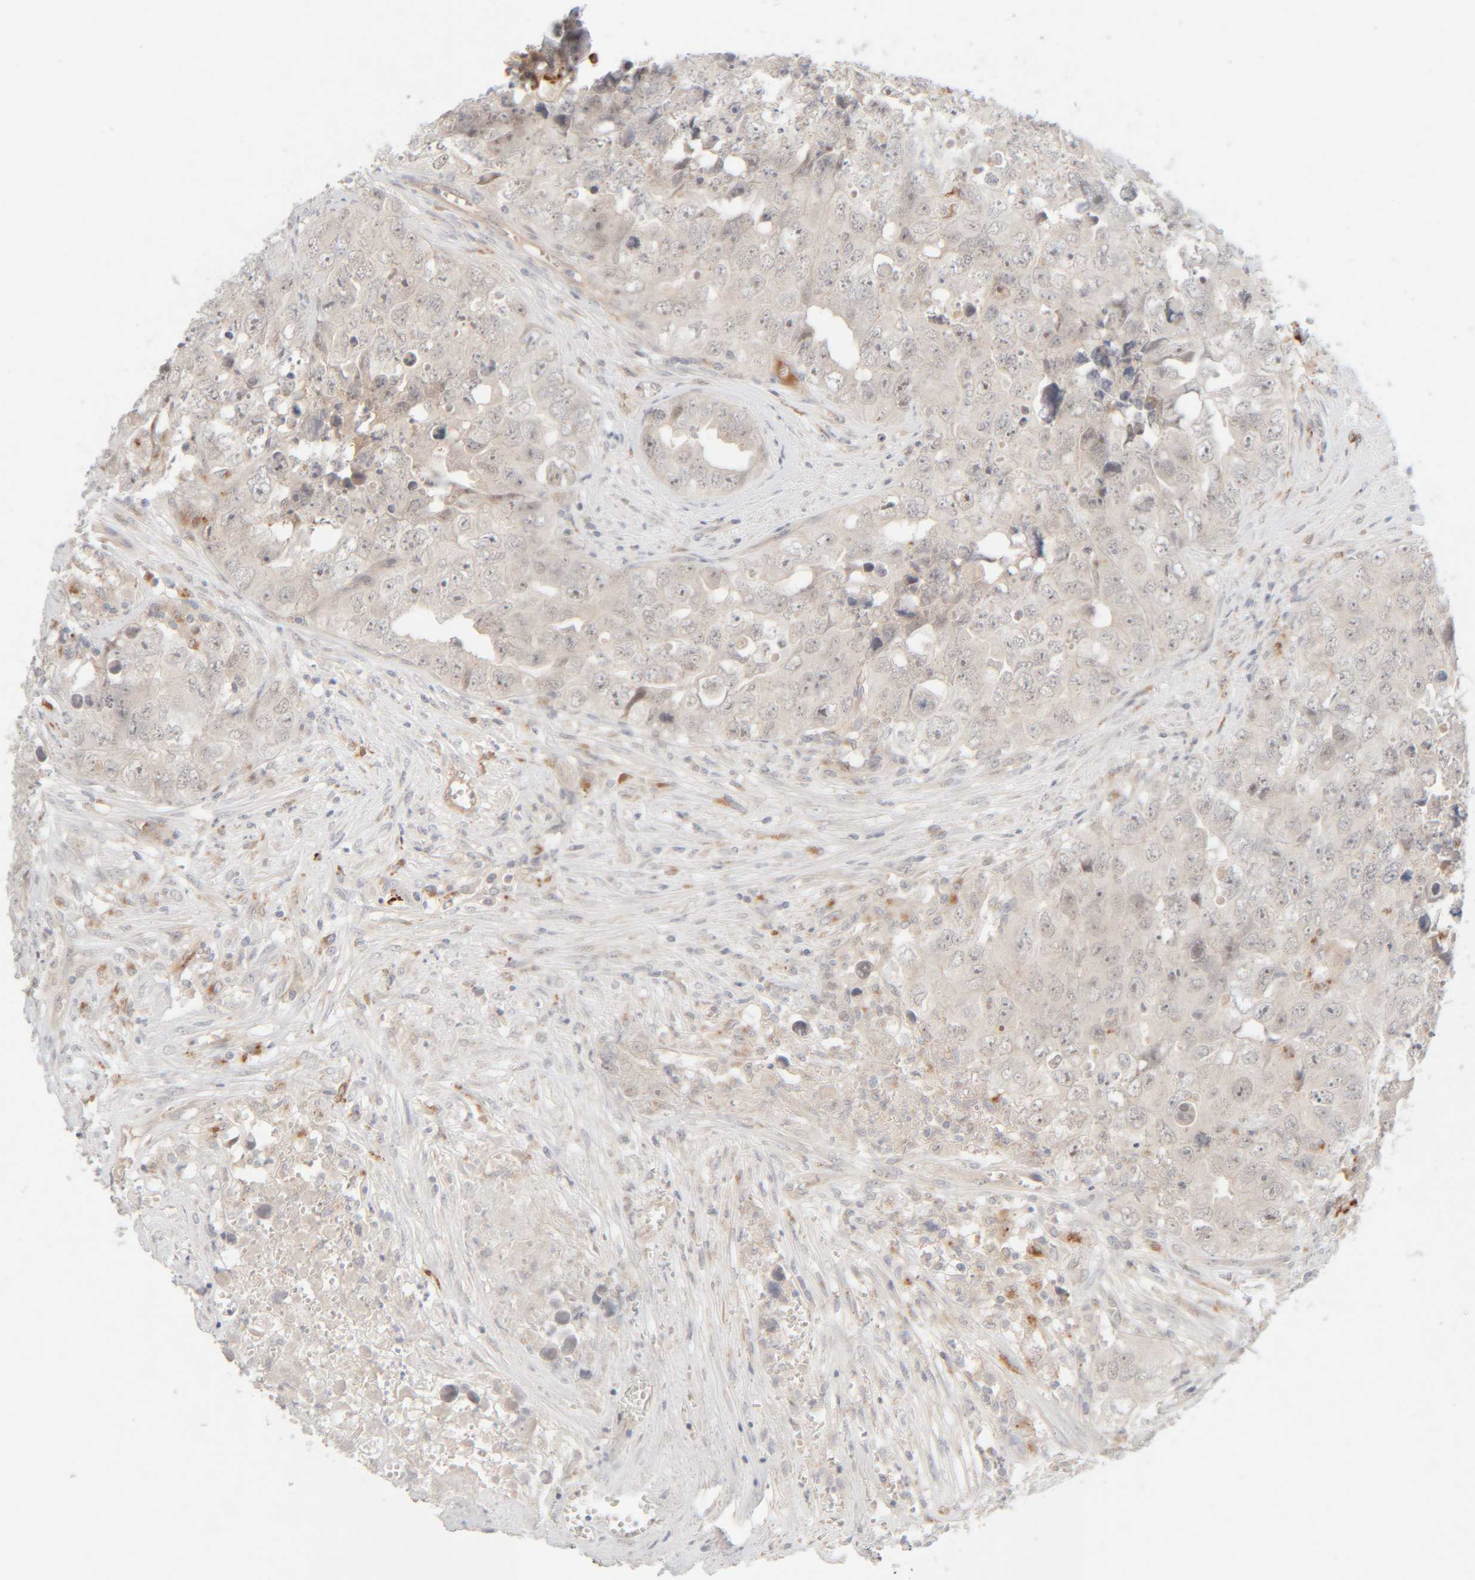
{"staining": {"intensity": "weak", "quantity": "<25%", "location": "nuclear"}, "tissue": "testis cancer", "cell_type": "Tumor cells", "image_type": "cancer", "snomed": [{"axis": "morphology", "description": "Seminoma, NOS"}, {"axis": "morphology", "description": "Carcinoma, Embryonal, NOS"}, {"axis": "topography", "description": "Testis"}], "caption": "There is no significant expression in tumor cells of embryonal carcinoma (testis). Nuclei are stained in blue.", "gene": "CHKA", "patient": {"sex": "male", "age": 43}}